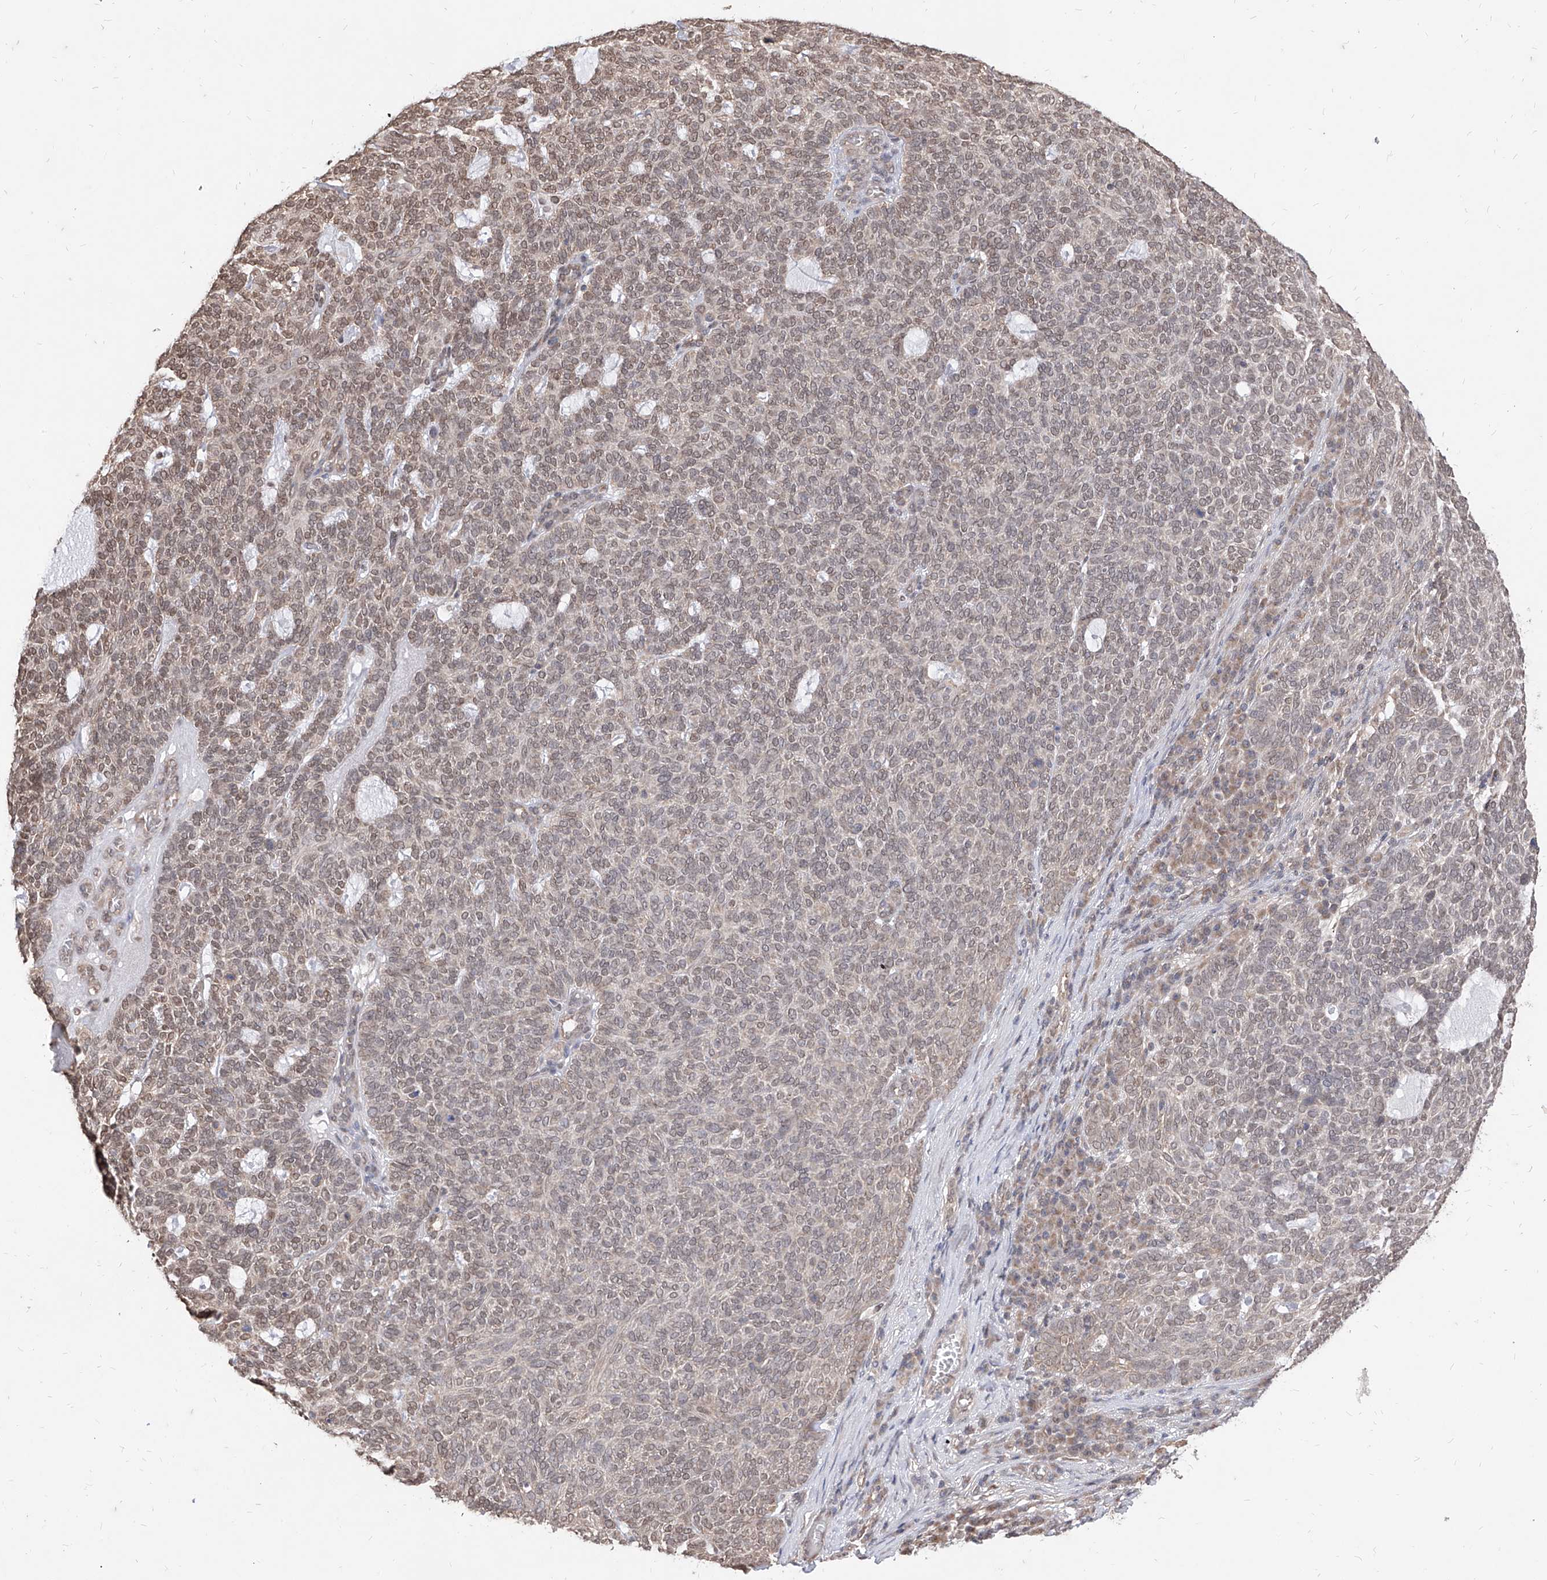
{"staining": {"intensity": "moderate", "quantity": "<25%", "location": "nuclear"}, "tissue": "skin cancer", "cell_type": "Tumor cells", "image_type": "cancer", "snomed": [{"axis": "morphology", "description": "Squamous cell carcinoma, NOS"}, {"axis": "topography", "description": "Skin"}], "caption": "There is low levels of moderate nuclear positivity in tumor cells of skin squamous cell carcinoma, as demonstrated by immunohistochemical staining (brown color).", "gene": "C8orf82", "patient": {"sex": "female", "age": 90}}